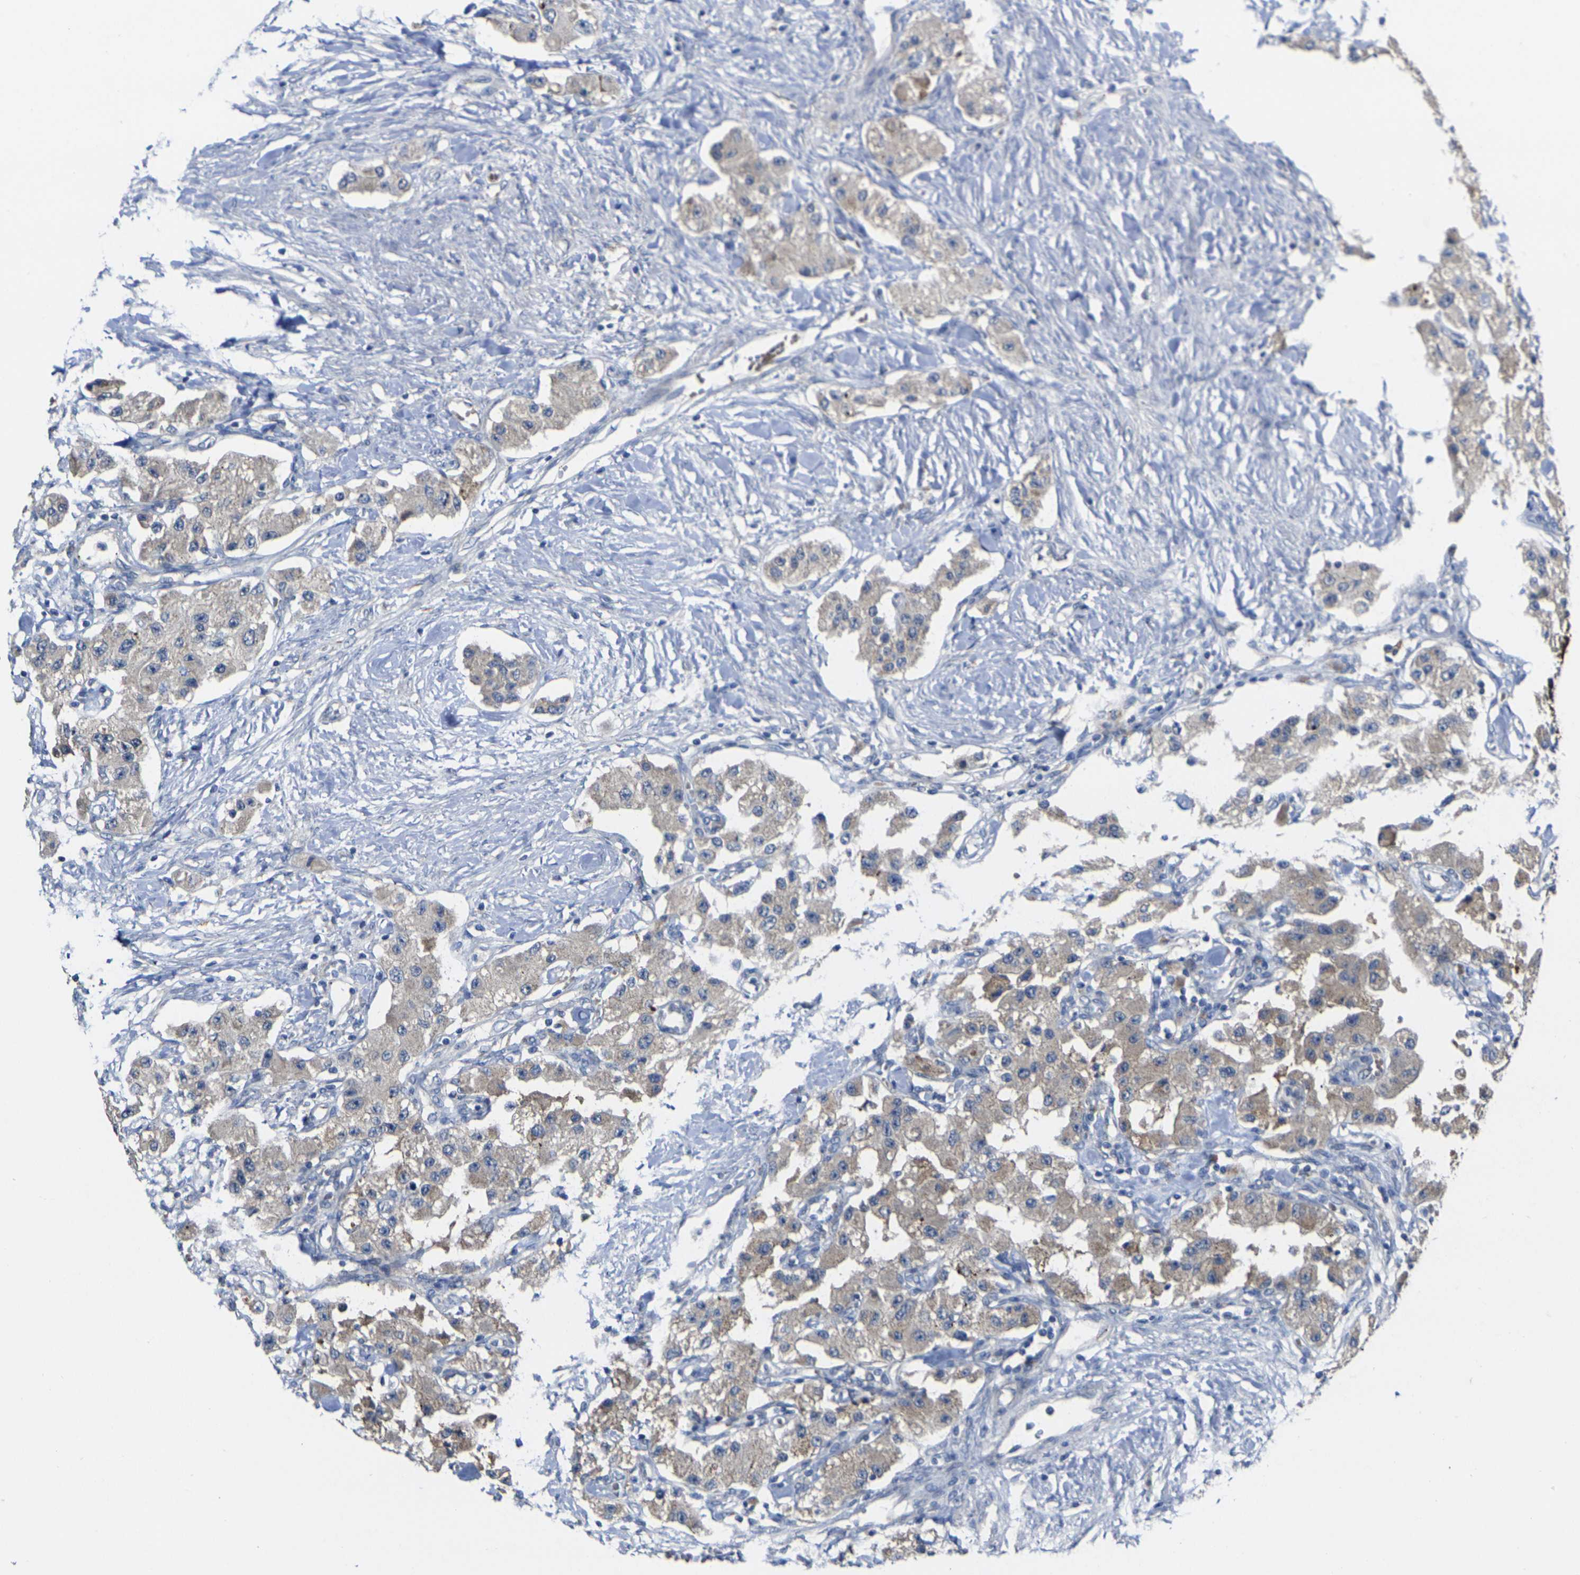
{"staining": {"intensity": "weak", "quantity": "<25%", "location": "cytoplasmic/membranous"}, "tissue": "carcinoid", "cell_type": "Tumor cells", "image_type": "cancer", "snomed": [{"axis": "morphology", "description": "Carcinoid, malignant, NOS"}, {"axis": "topography", "description": "Pancreas"}], "caption": "High magnification brightfield microscopy of malignant carcinoid stained with DAB (brown) and counterstained with hematoxylin (blue): tumor cells show no significant expression. Nuclei are stained in blue.", "gene": "GNA12", "patient": {"sex": "male", "age": 41}}